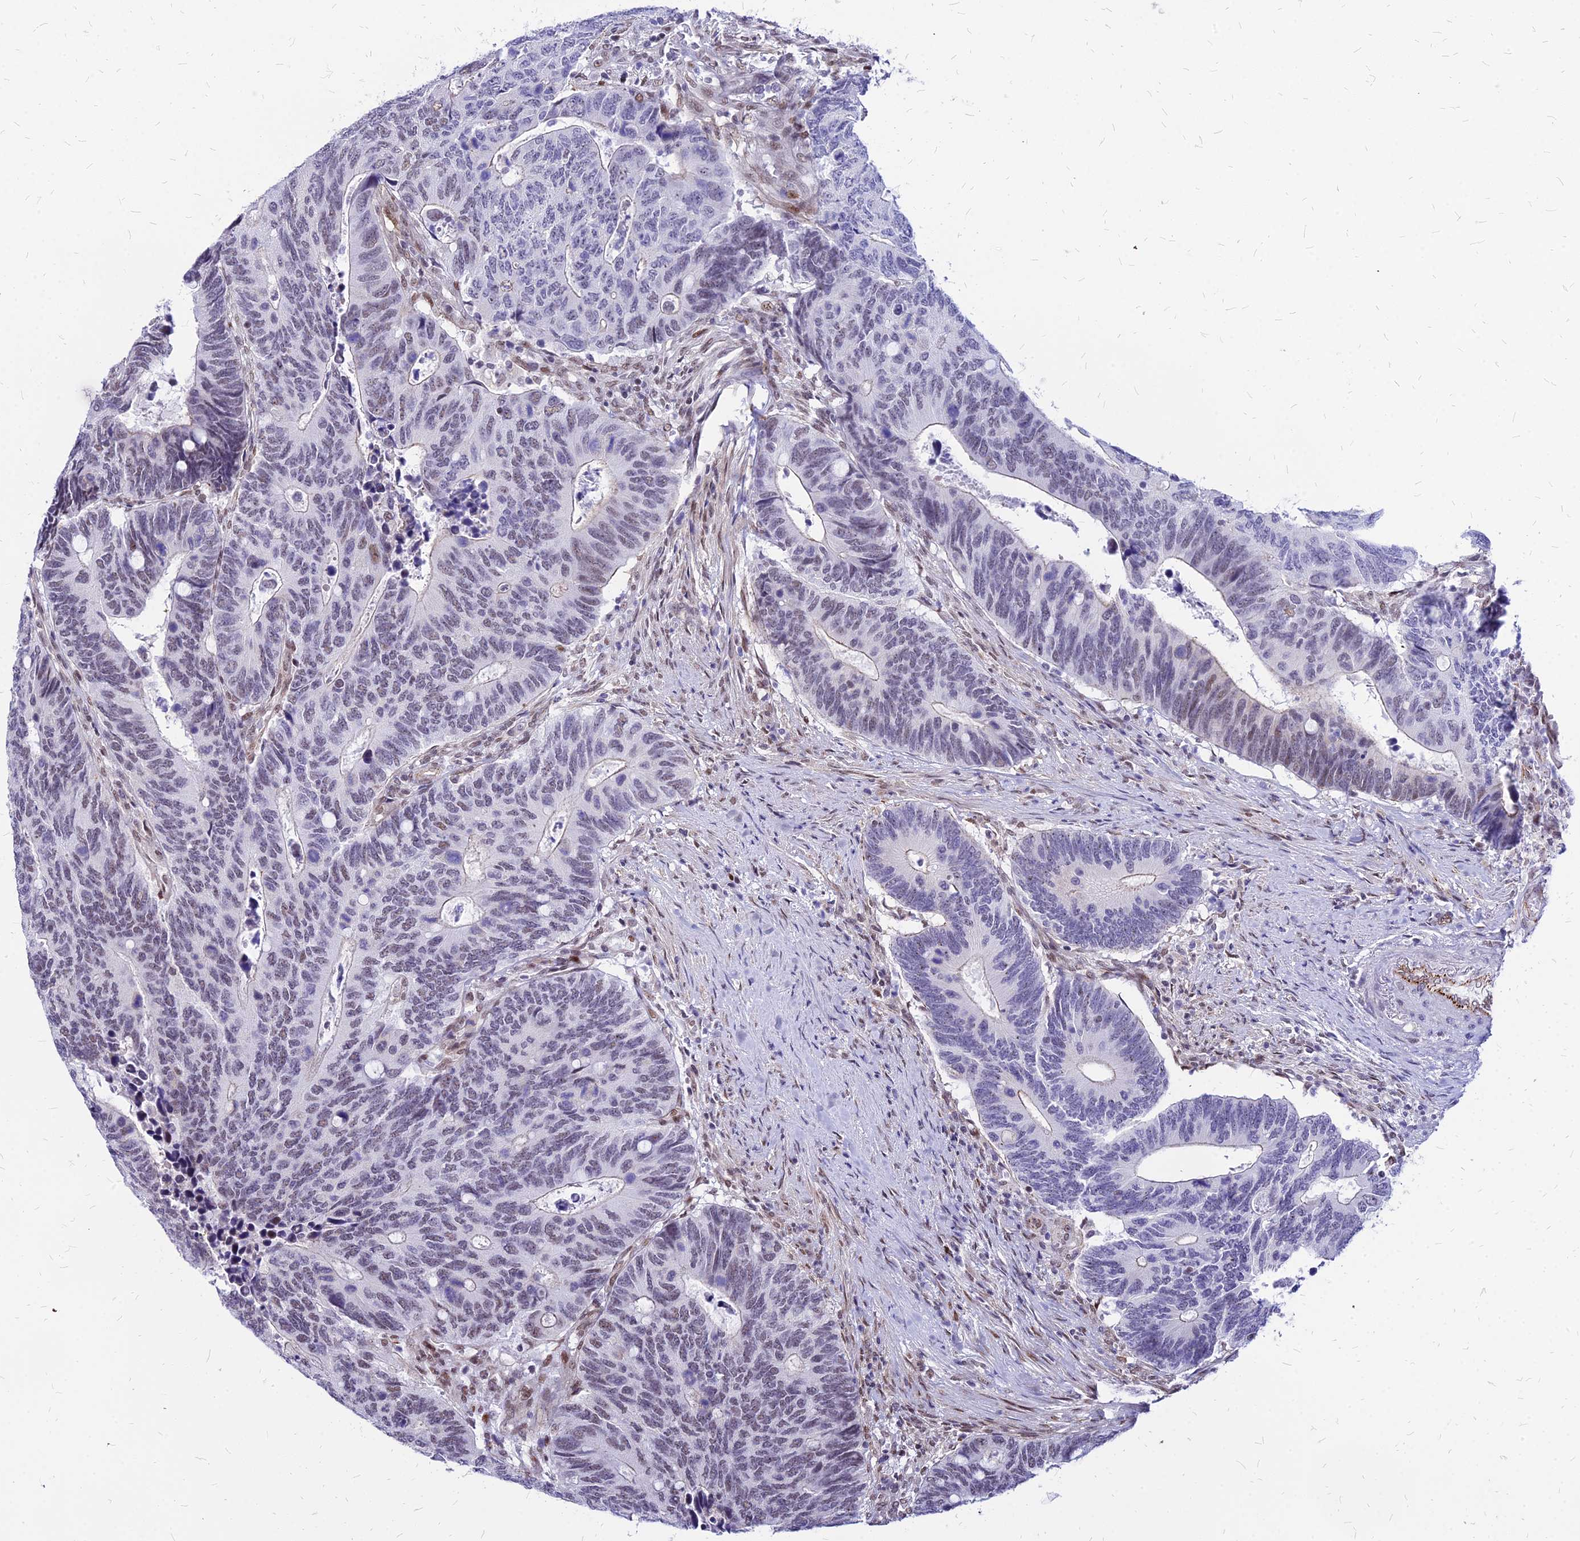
{"staining": {"intensity": "moderate", "quantity": "<25%", "location": "nuclear"}, "tissue": "colorectal cancer", "cell_type": "Tumor cells", "image_type": "cancer", "snomed": [{"axis": "morphology", "description": "Adenocarcinoma, NOS"}, {"axis": "topography", "description": "Colon"}], "caption": "High-power microscopy captured an immunohistochemistry (IHC) micrograph of adenocarcinoma (colorectal), revealing moderate nuclear staining in about <25% of tumor cells.", "gene": "FDX2", "patient": {"sex": "male", "age": 87}}